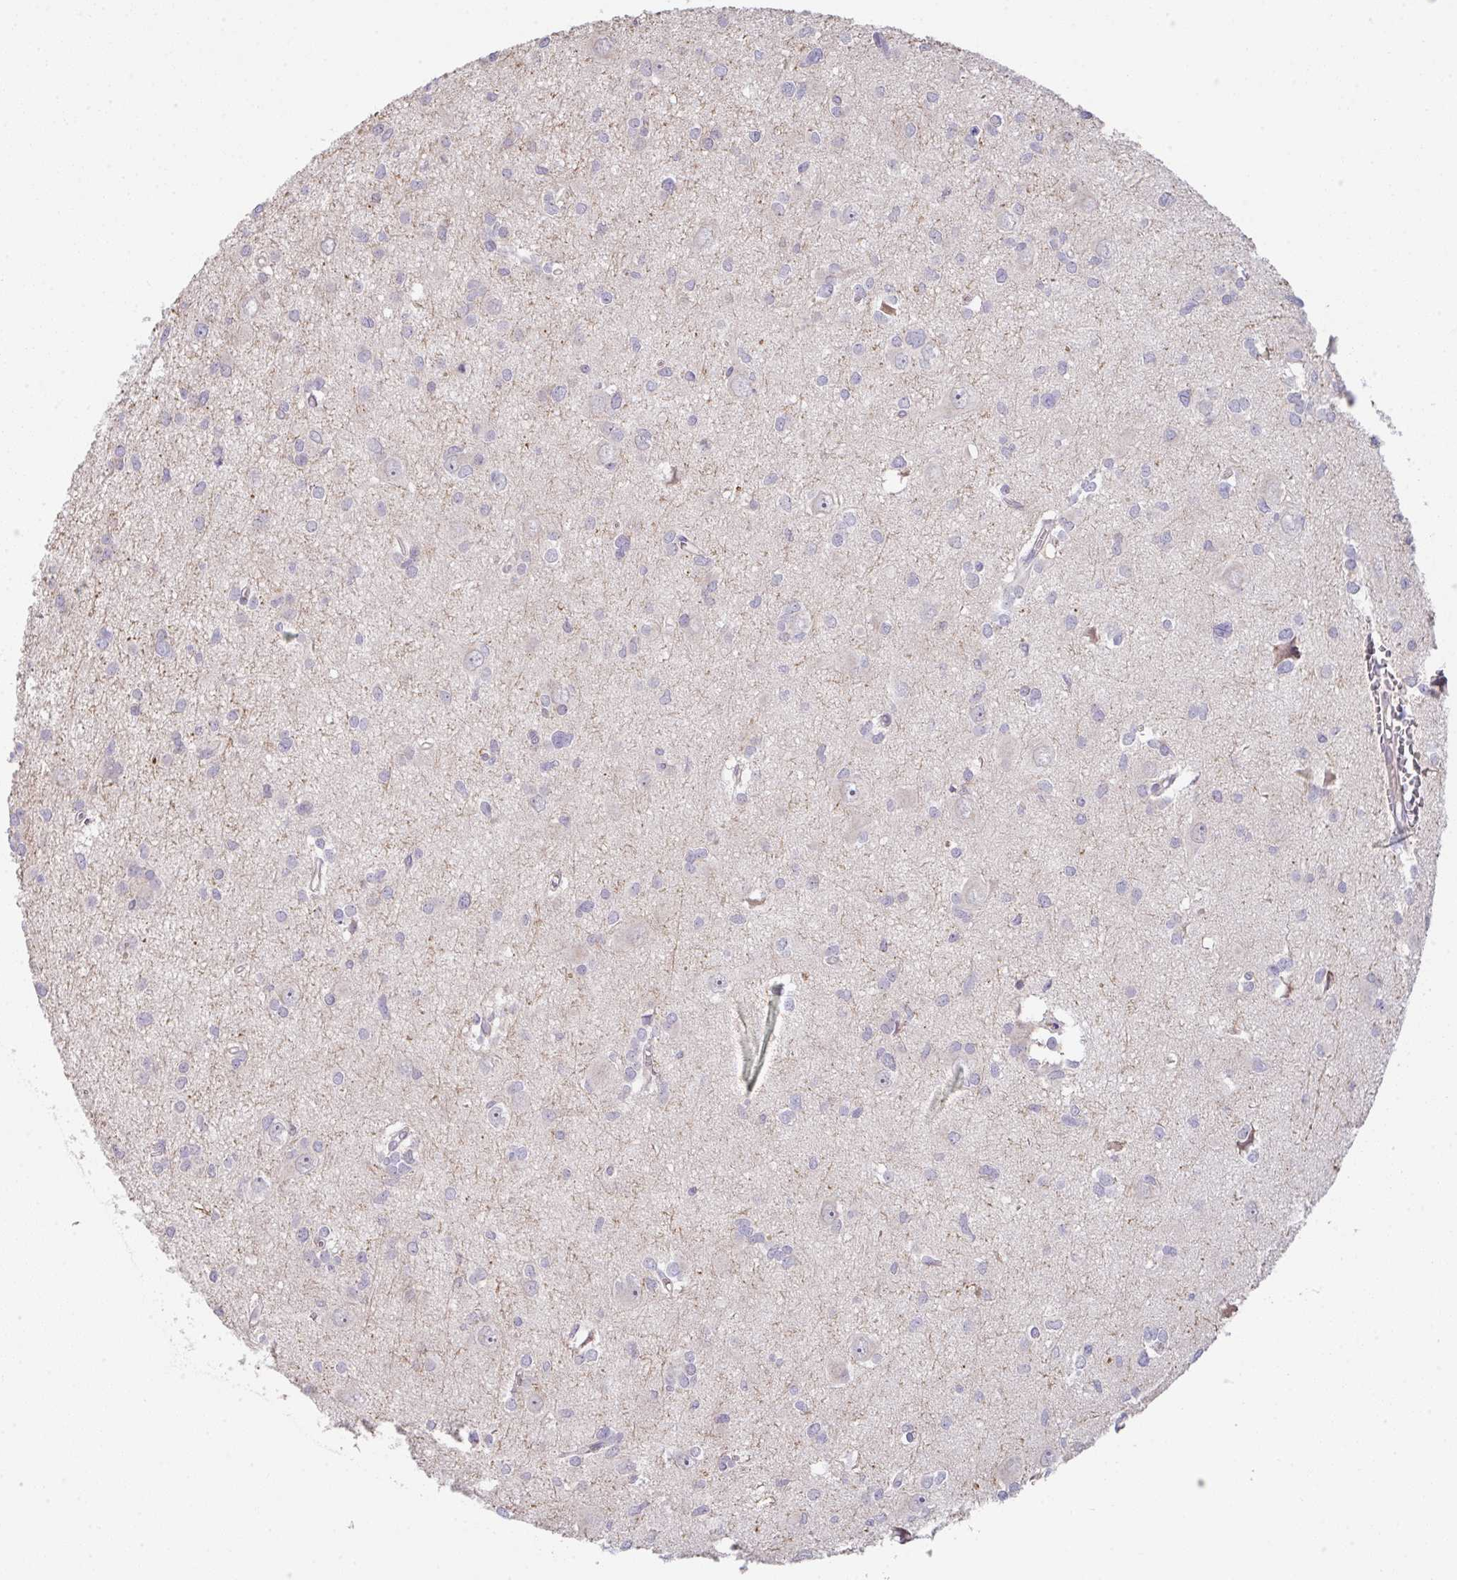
{"staining": {"intensity": "negative", "quantity": "none", "location": "none"}, "tissue": "glioma", "cell_type": "Tumor cells", "image_type": "cancer", "snomed": [{"axis": "morphology", "description": "Glioma, malignant, High grade"}, {"axis": "topography", "description": "Brain"}], "caption": "Immunohistochemistry (IHC) image of neoplastic tissue: malignant glioma (high-grade) stained with DAB exhibits no significant protein positivity in tumor cells. Brightfield microscopy of IHC stained with DAB (brown) and hematoxylin (blue), captured at high magnification.", "gene": "TSPAN31", "patient": {"sex": "male", "age": 23}}